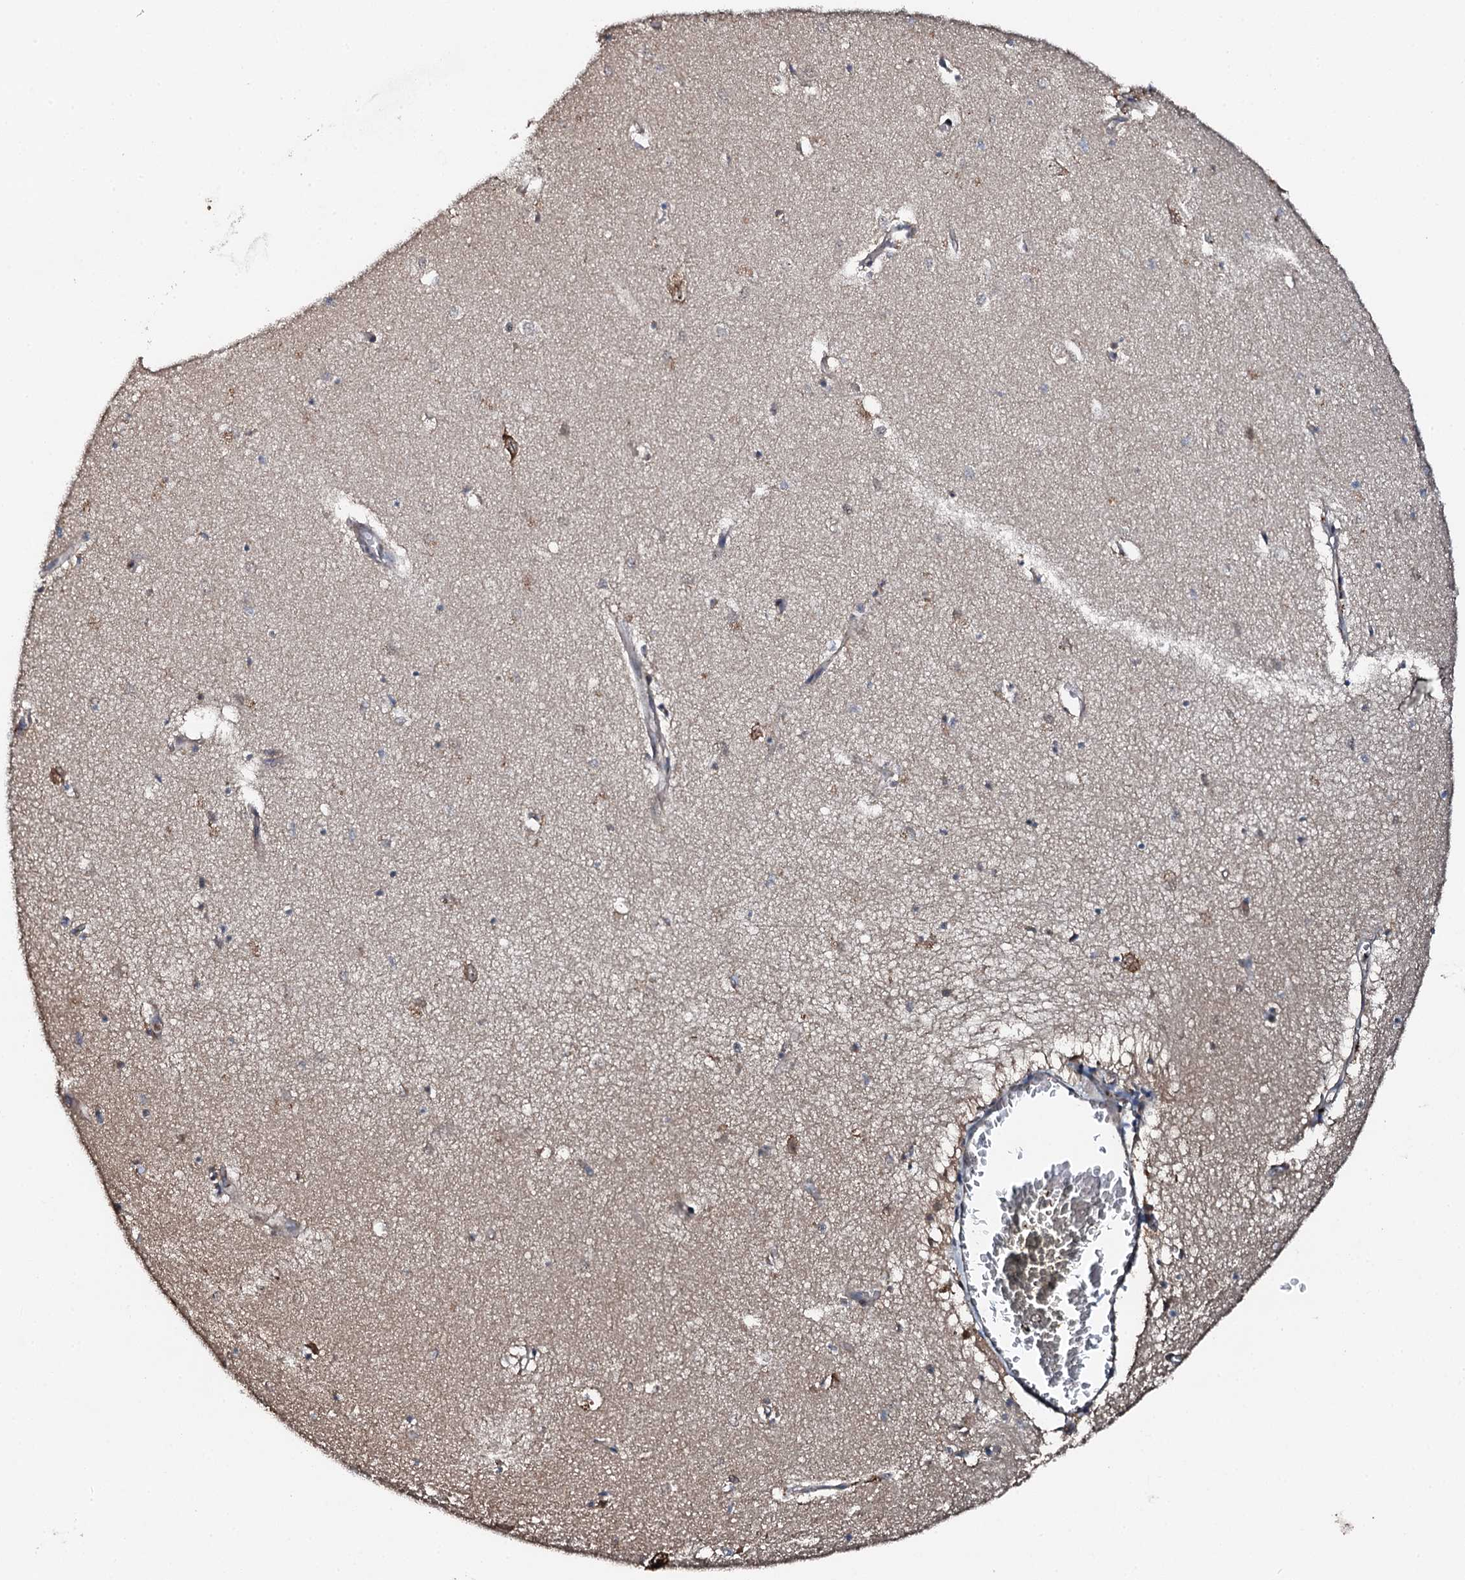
{"staining": {"intensity": "weak", "quantity": "<25%", "location": "cytoplasmic/membranous"}, "tissue": "hippocampus", "cell_type": "Glial cells", "image_type": "normal", "snomed": [{"axis": "morphology", "description": "Normal tissue, NOS"}, {"axis": "topography", "description": "Hippocampus"}], "caption": "There is no significant positivity in glial cells of hippocampus.", "gene": "FLYWCH1", "patient": {"sex": "female", "age": 64}}